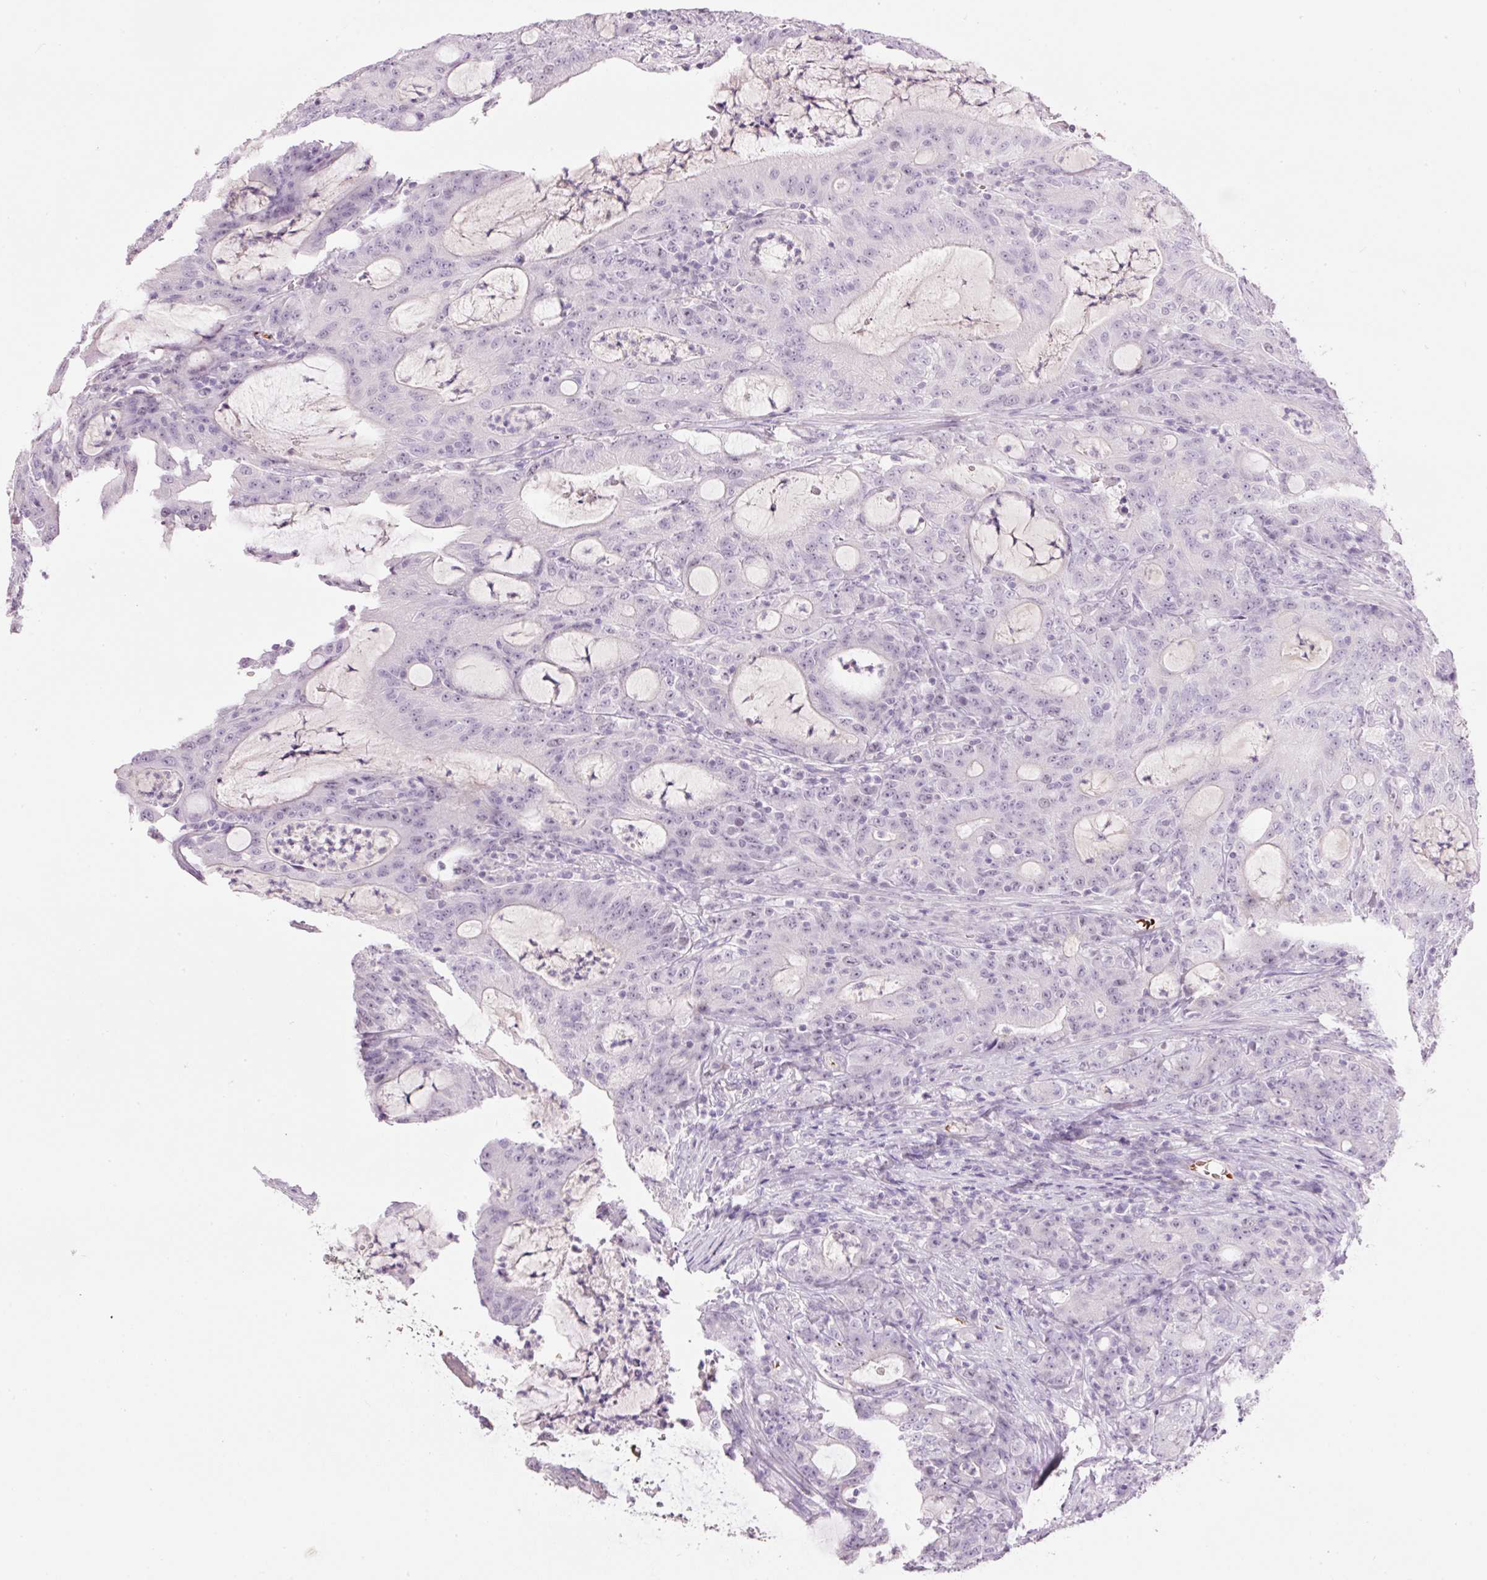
{"staining": {"intensity": "negative", "quantity": "none", "location": "none"}, "tissue": "colorectal cancer", "cell_type": "Tumor cells", "image_type": "cancer", "snomed": [{"axis": "morphology", "description": "Adenocarcinoma, NOS"}, {"axis": "topography", "description": "Colon"}], "caption": "Colorectal cancer (adenocarcinoma) stained for a protein using immunohistochemistry demonstrates no staining tumor cells.", "gene": "LY6G6D", "patient": {"sex": "male", "age": 83}}